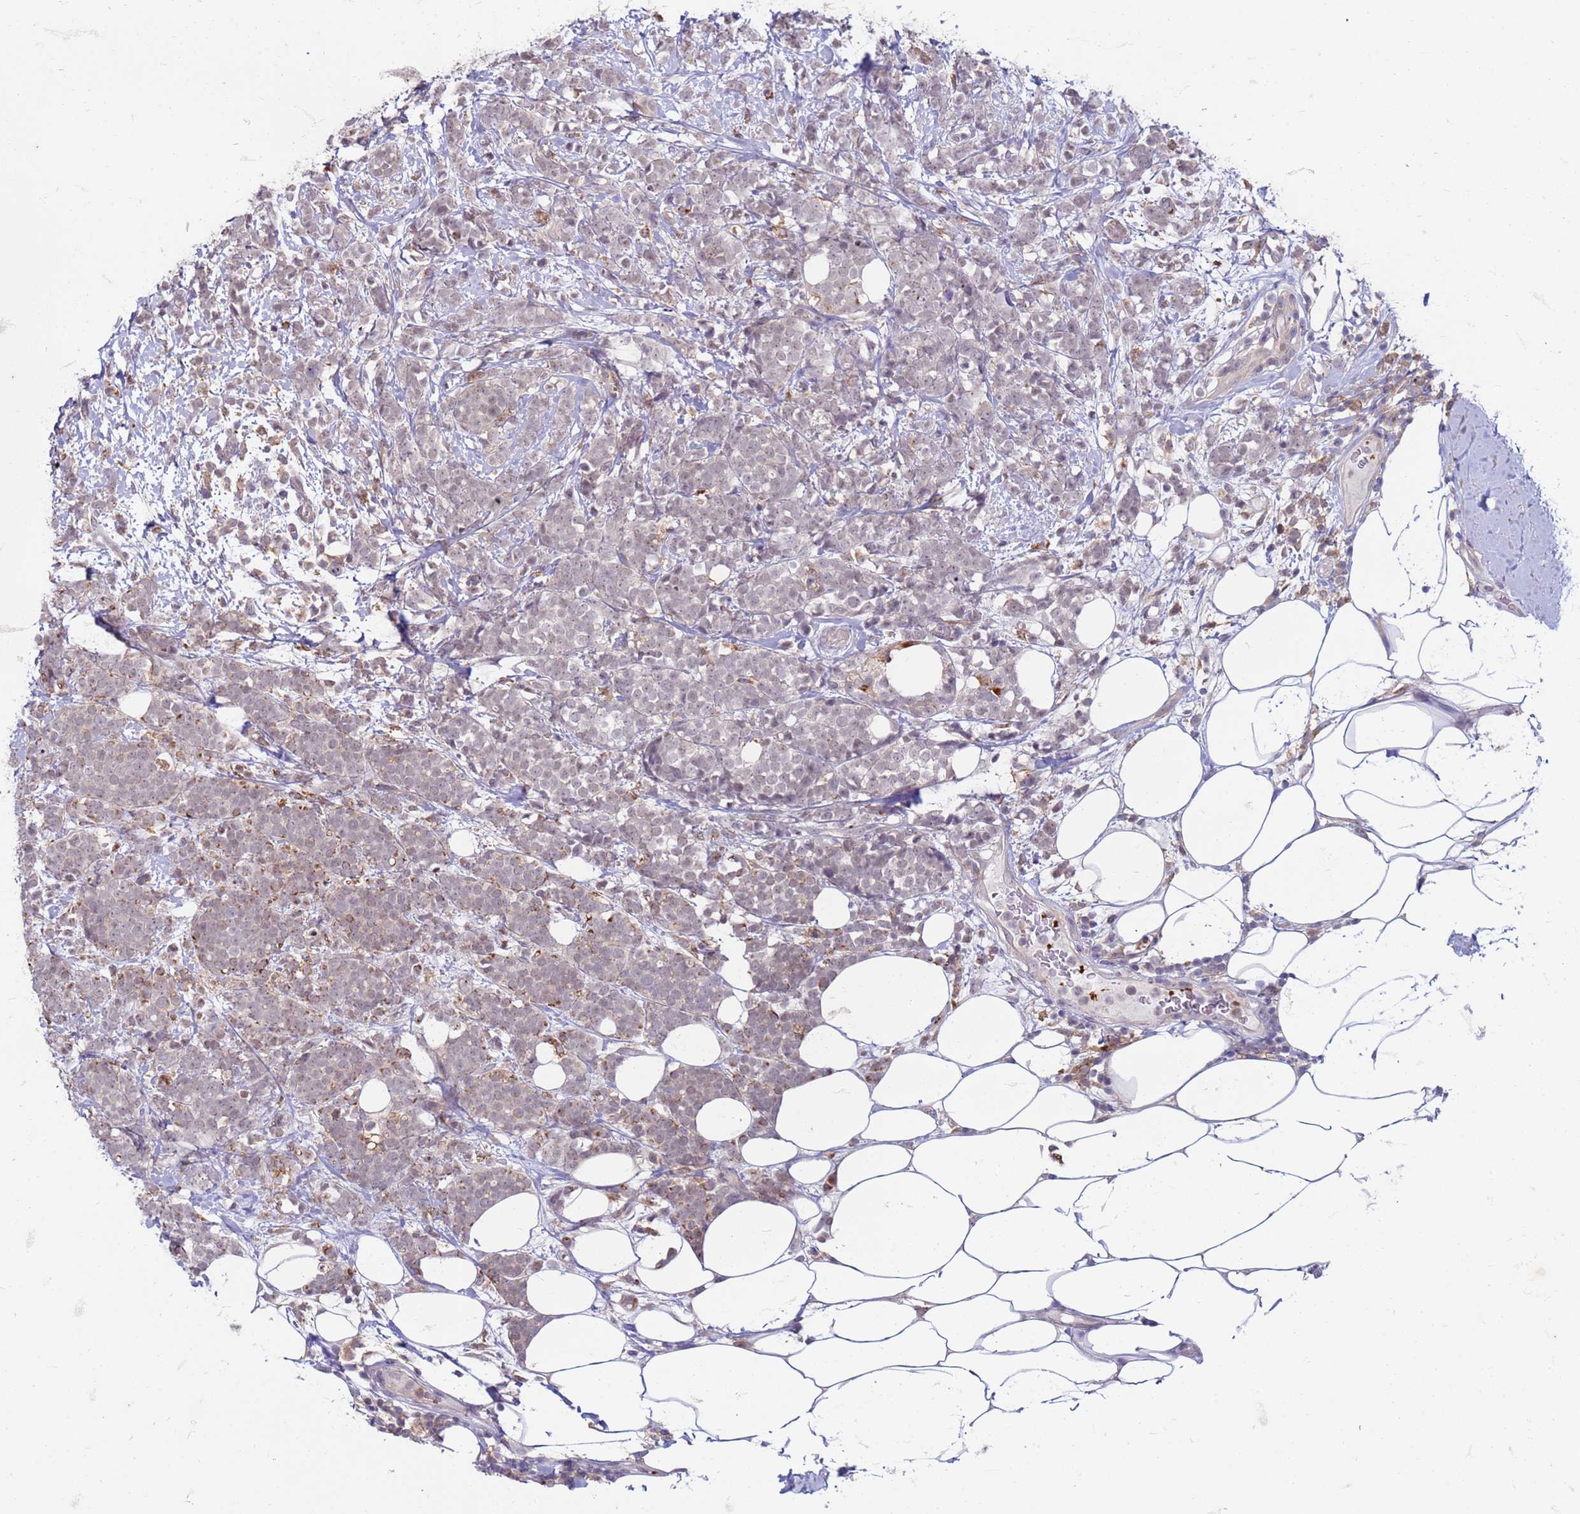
{"staining": {"intensity": "weak", "quantity": "25%-75%", "location": "cytoplasmic/membranous"}, "tissue": "breast cancer", "cell_type": "Tumor cells", "image_type": "cancer", "snomed": [{"axis": "morphology", "description": "Lobular carcinoma"}, {"axis": "topography", "description": "Breast"}], "caption": "Immunohistochemical staining of human lobular carcinoma (breast) exhibits low levels of weak cytoplasmic/membranous protein staining in about 25%-75% of tumor cells.", "gene": "SLC15A3", "patient": {"sex": "female", "age": 58}}